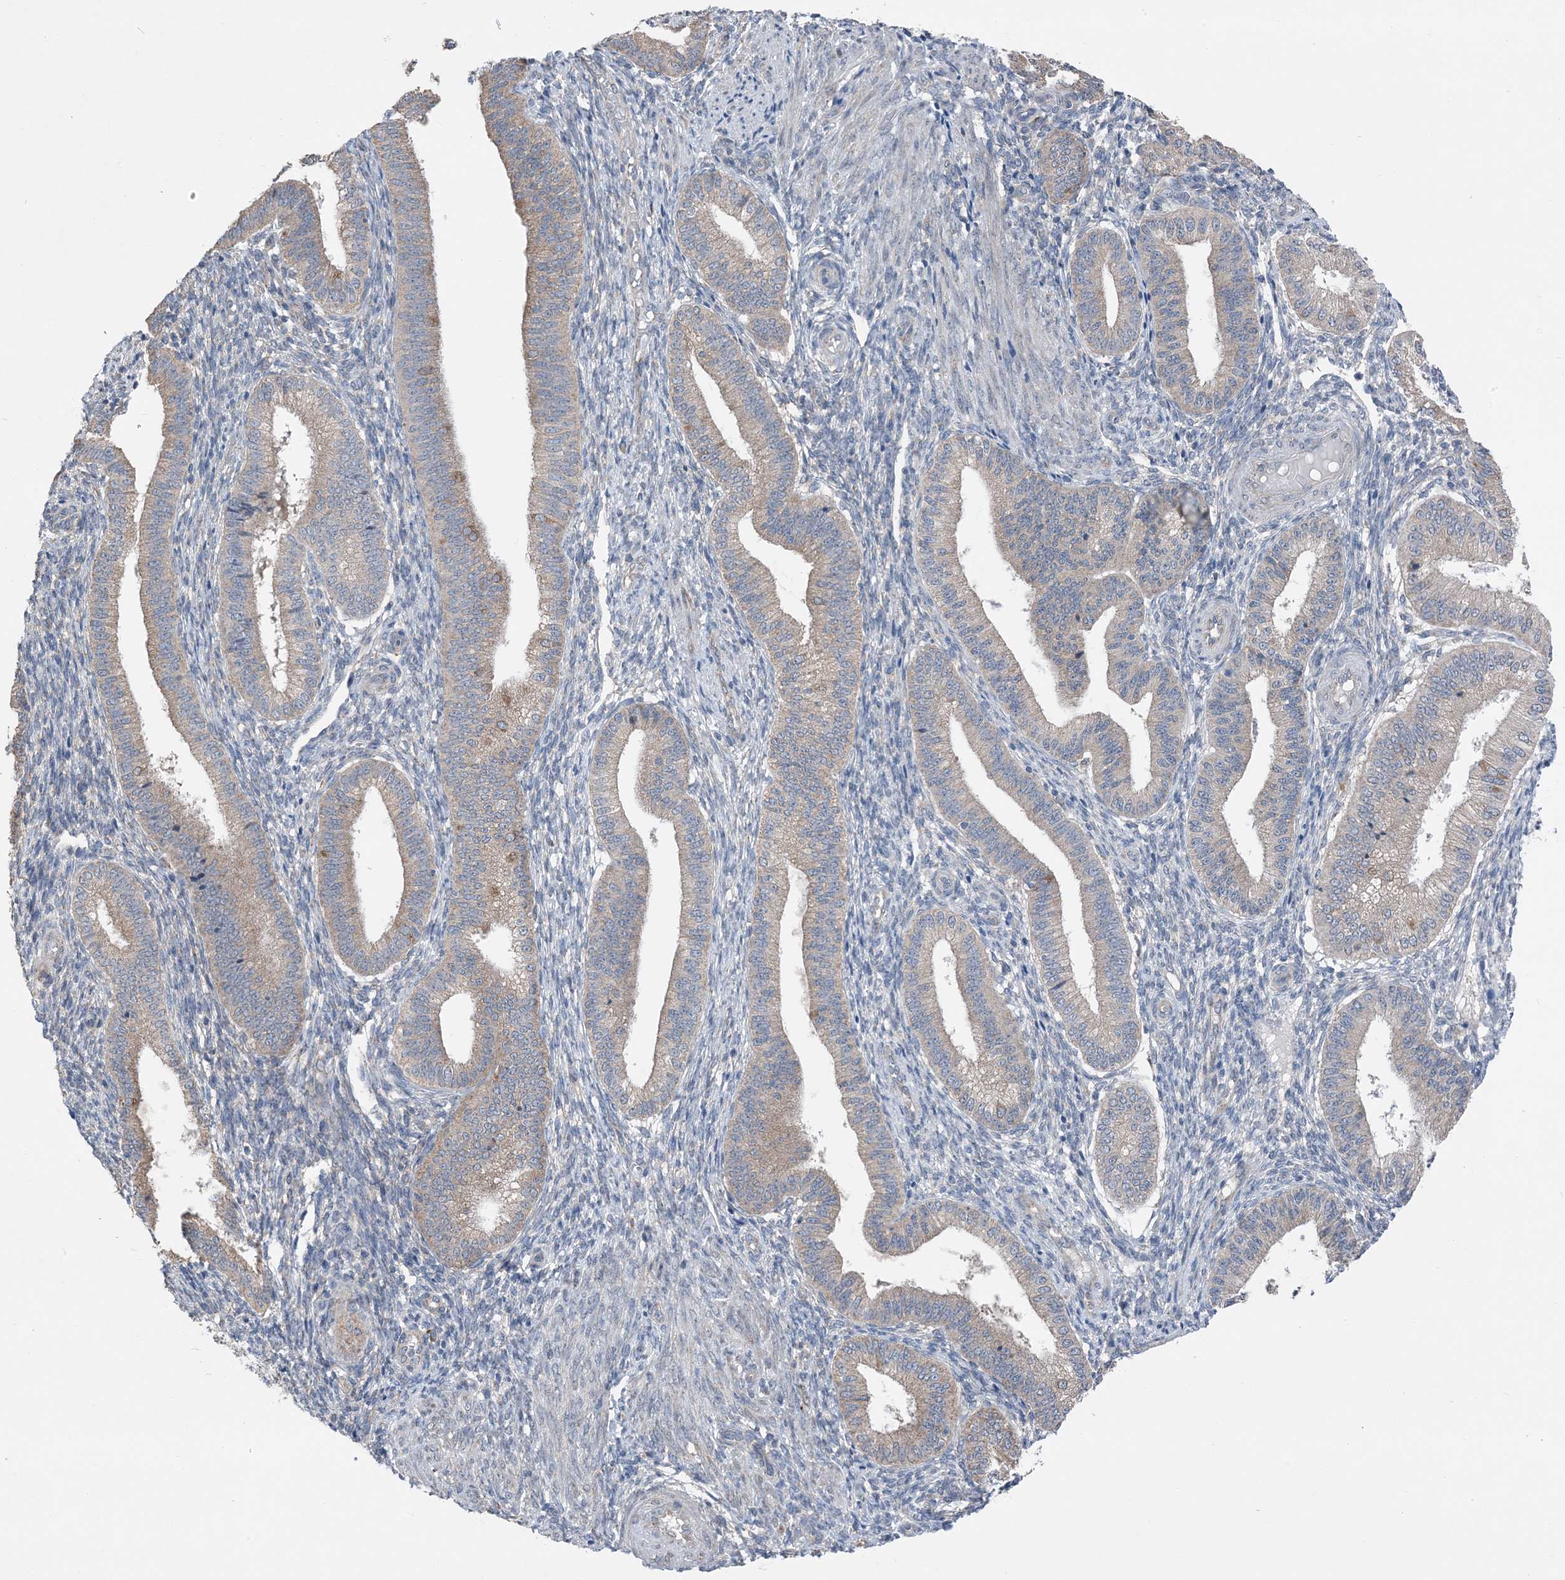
{"staining": {"intensity": "negative", "quantity": "none", "location": "none"}, "tissue": "endometrium", "cell_type": "Cells in endometrial stroma", "image_type": "normal", "snomed": [{"axis": "morphology", "description": "Normal tissue, NOS"}, {"axis": "topography", "description": "Endometrium"}], "caption": "Endometrium stained for a protein using immunohistochemistry (IHC) shows no positivity cells in endometrial stroma.", "gene": "DHX30", "patient": {"sex": "female", "age": 39}}